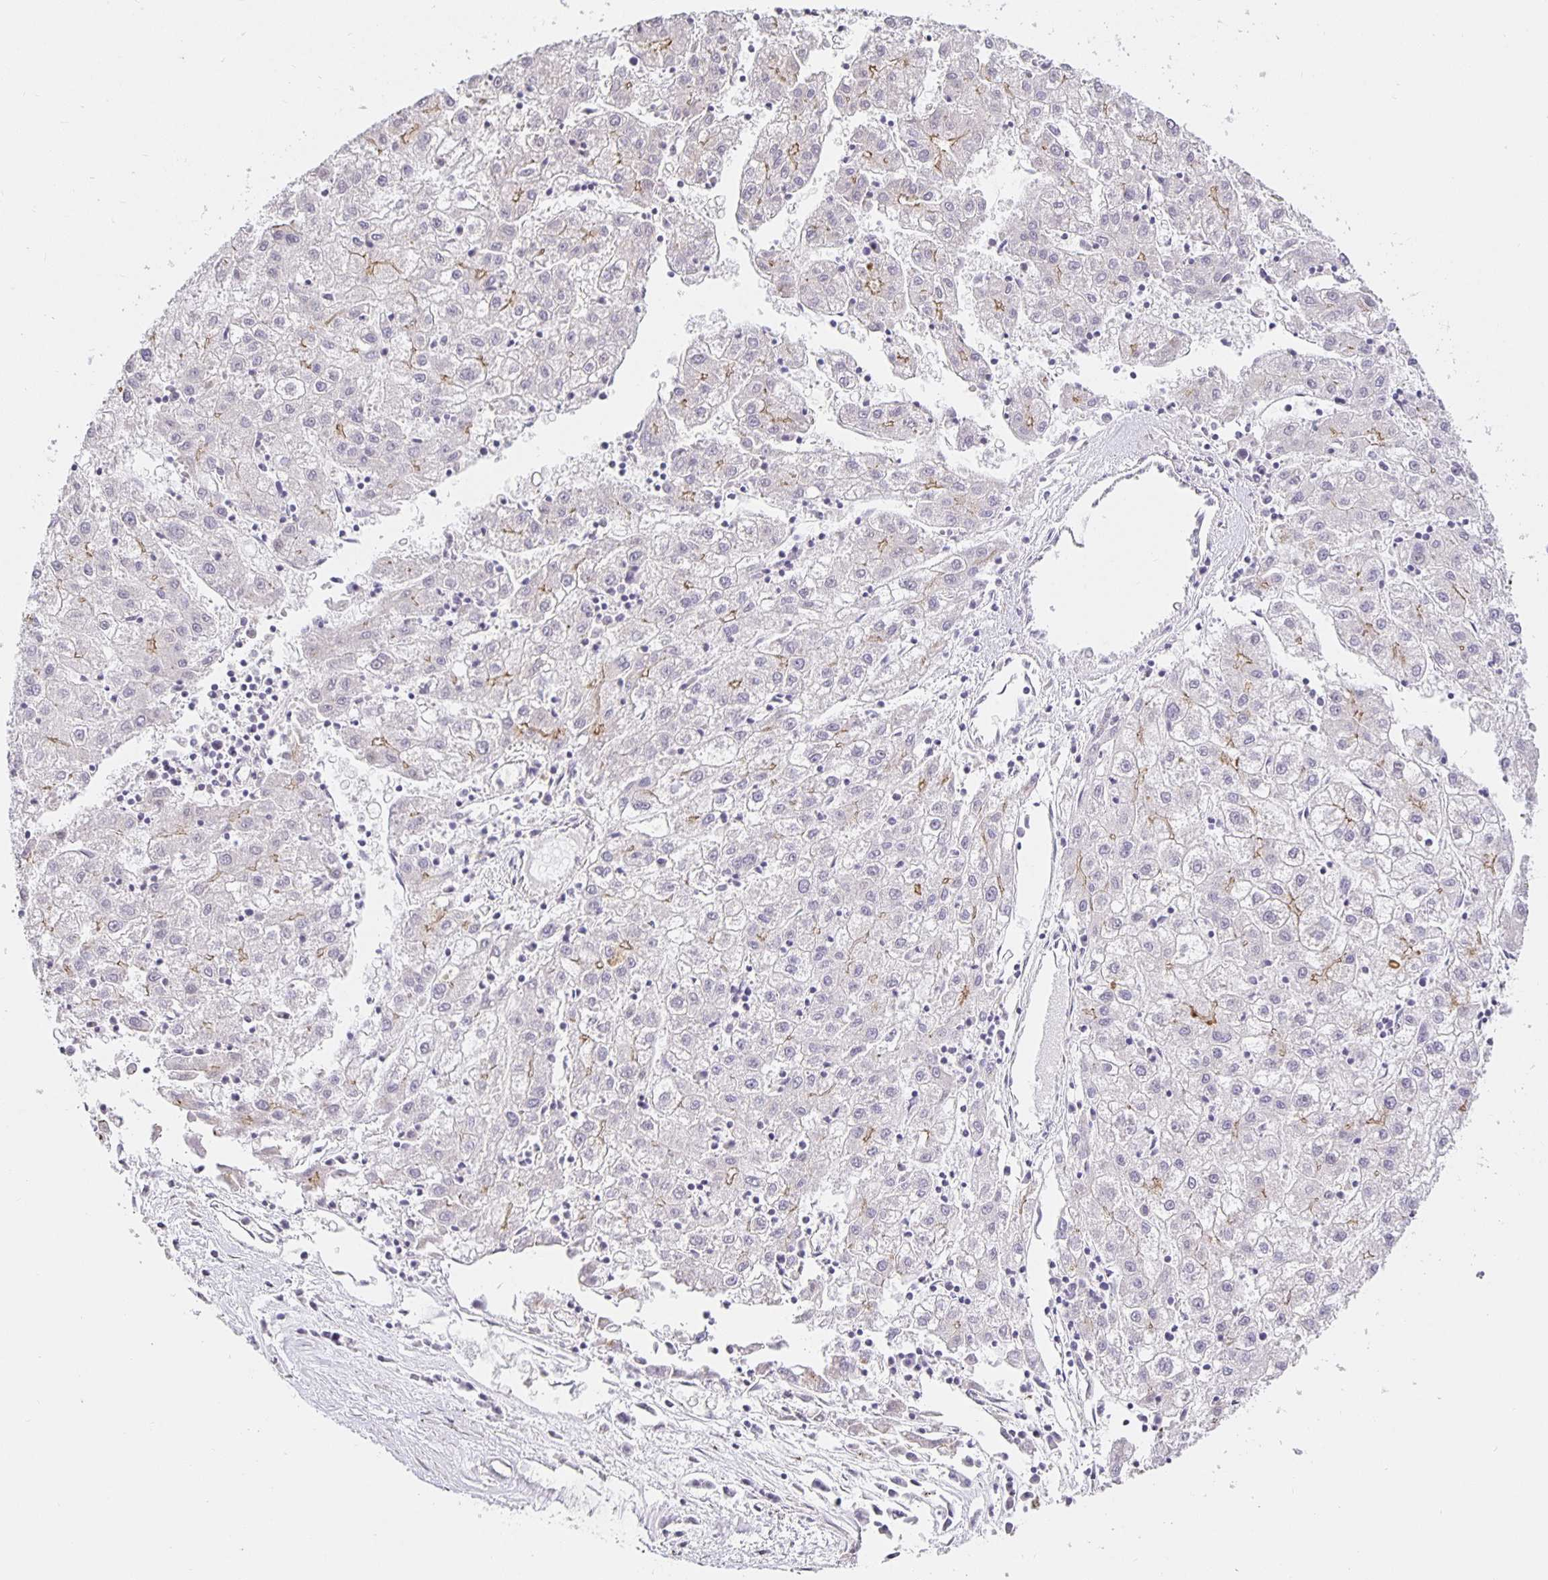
{"staining": {"intensity": "weak", "quantity": "<25%", "location": "cytoplasmic/membranous"}, "tissue": "liver cancer", "cell_type": "Tumor cells", "image_type": "cancer", "snomed": [{"axis": "morphology", "description": "Carcinoma, Hepatocellular, NOS"}, {"axis": "topography", "description": "Liver"}], "caption": "Image shows no significant protein positivity in tumor cells of liver cancer (hepatocellular carcinoma).", "gene": "TJP3", "patient": {"sex": "male", "age": 72}}